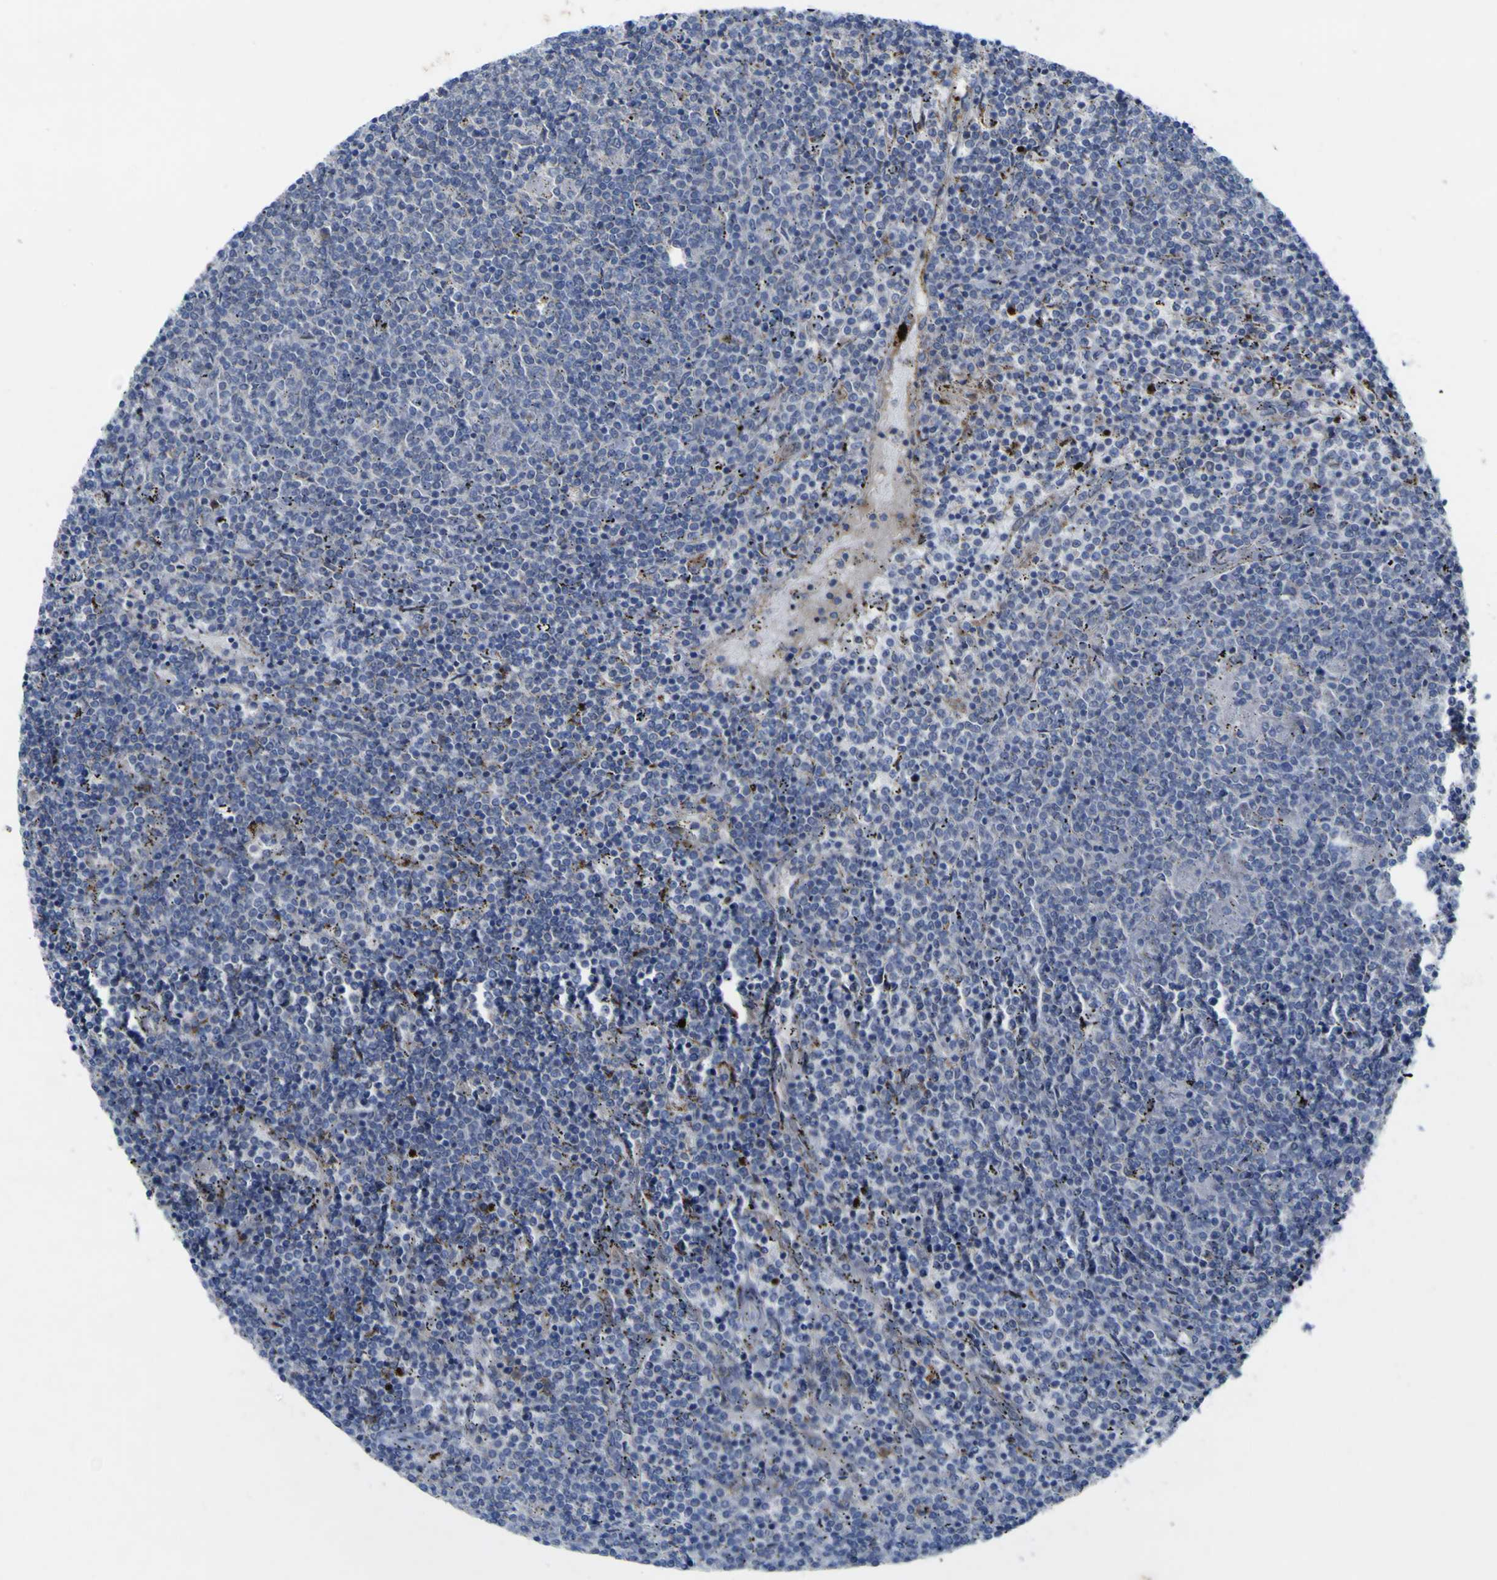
{"staining": {"intensity": "negative", "quantity": "none", "location": "none"}, "tissue": "lymphoma", "cell_type": "Tumor cells", "image_type": "cancer", "snomed": [{"axis": "morphology", "description": "Malignant lymphoma, non-Hodgkin's type, Low grade"}, {"axis": "topography", "description": "Spleen"}], "caption": "Micrograph shows no significant protein positivity in tumor cells of lymphoma.", "gene": "NAV1", "patient": {"sex": "female", "age": 50}}